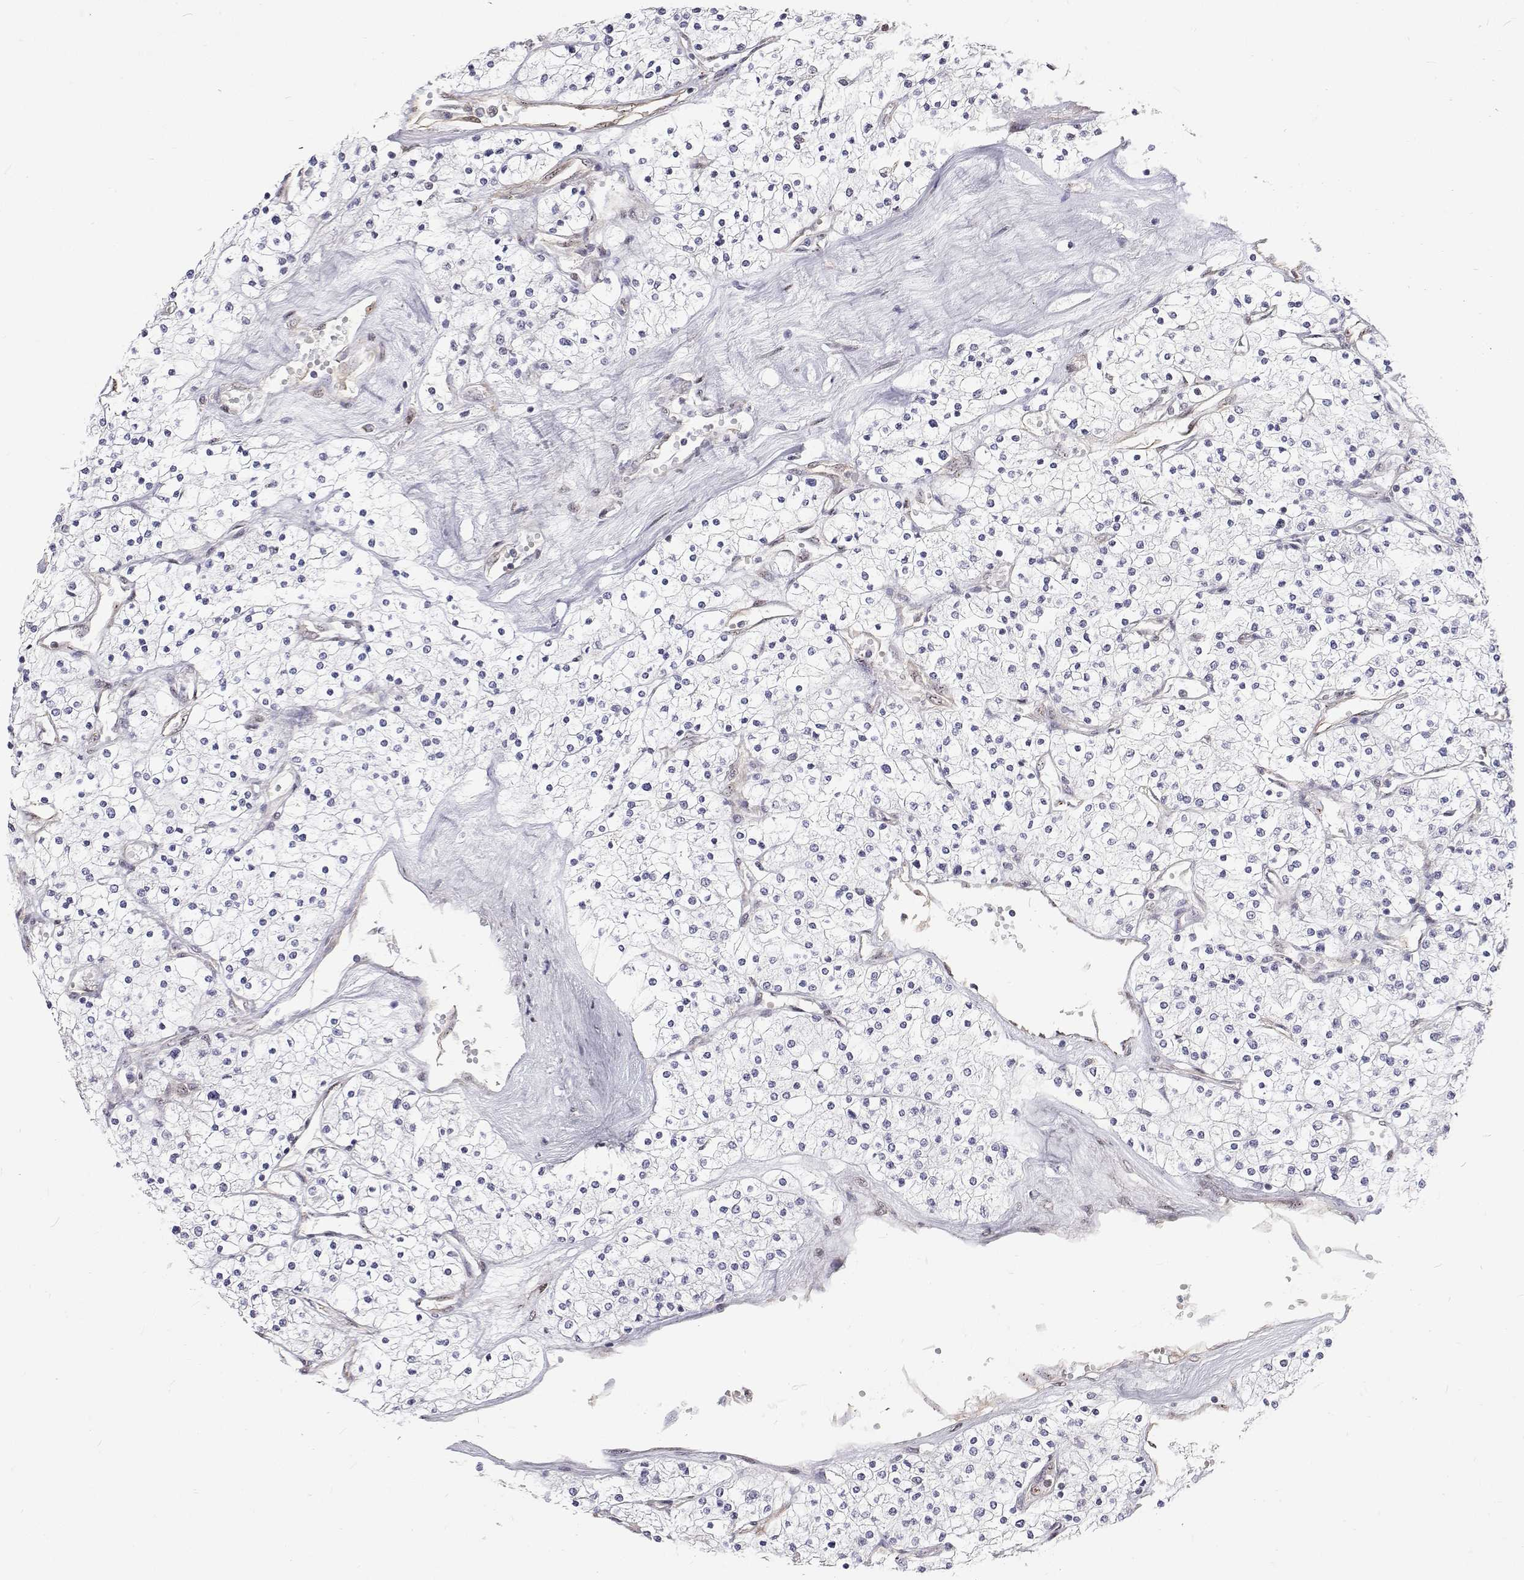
{"staining": {"intensity": "negative", "quantity": "none", "location": "none"}, "tissue": "renal cancer", "cell_type": "Tumor cells", "image_type": "cancer", "snomed": [{"axis": "morphology", "description": "Adenocarcinoma, NOS"}, {"axis": "topography", "description": "Kidney"}], "caption": "This is a micrograph of IHC staining of renal adenocarcinoma, which shows no staining in tumor cells.", "gene": "GSDMA", "patient": {"sex": "male", "age": 80}}